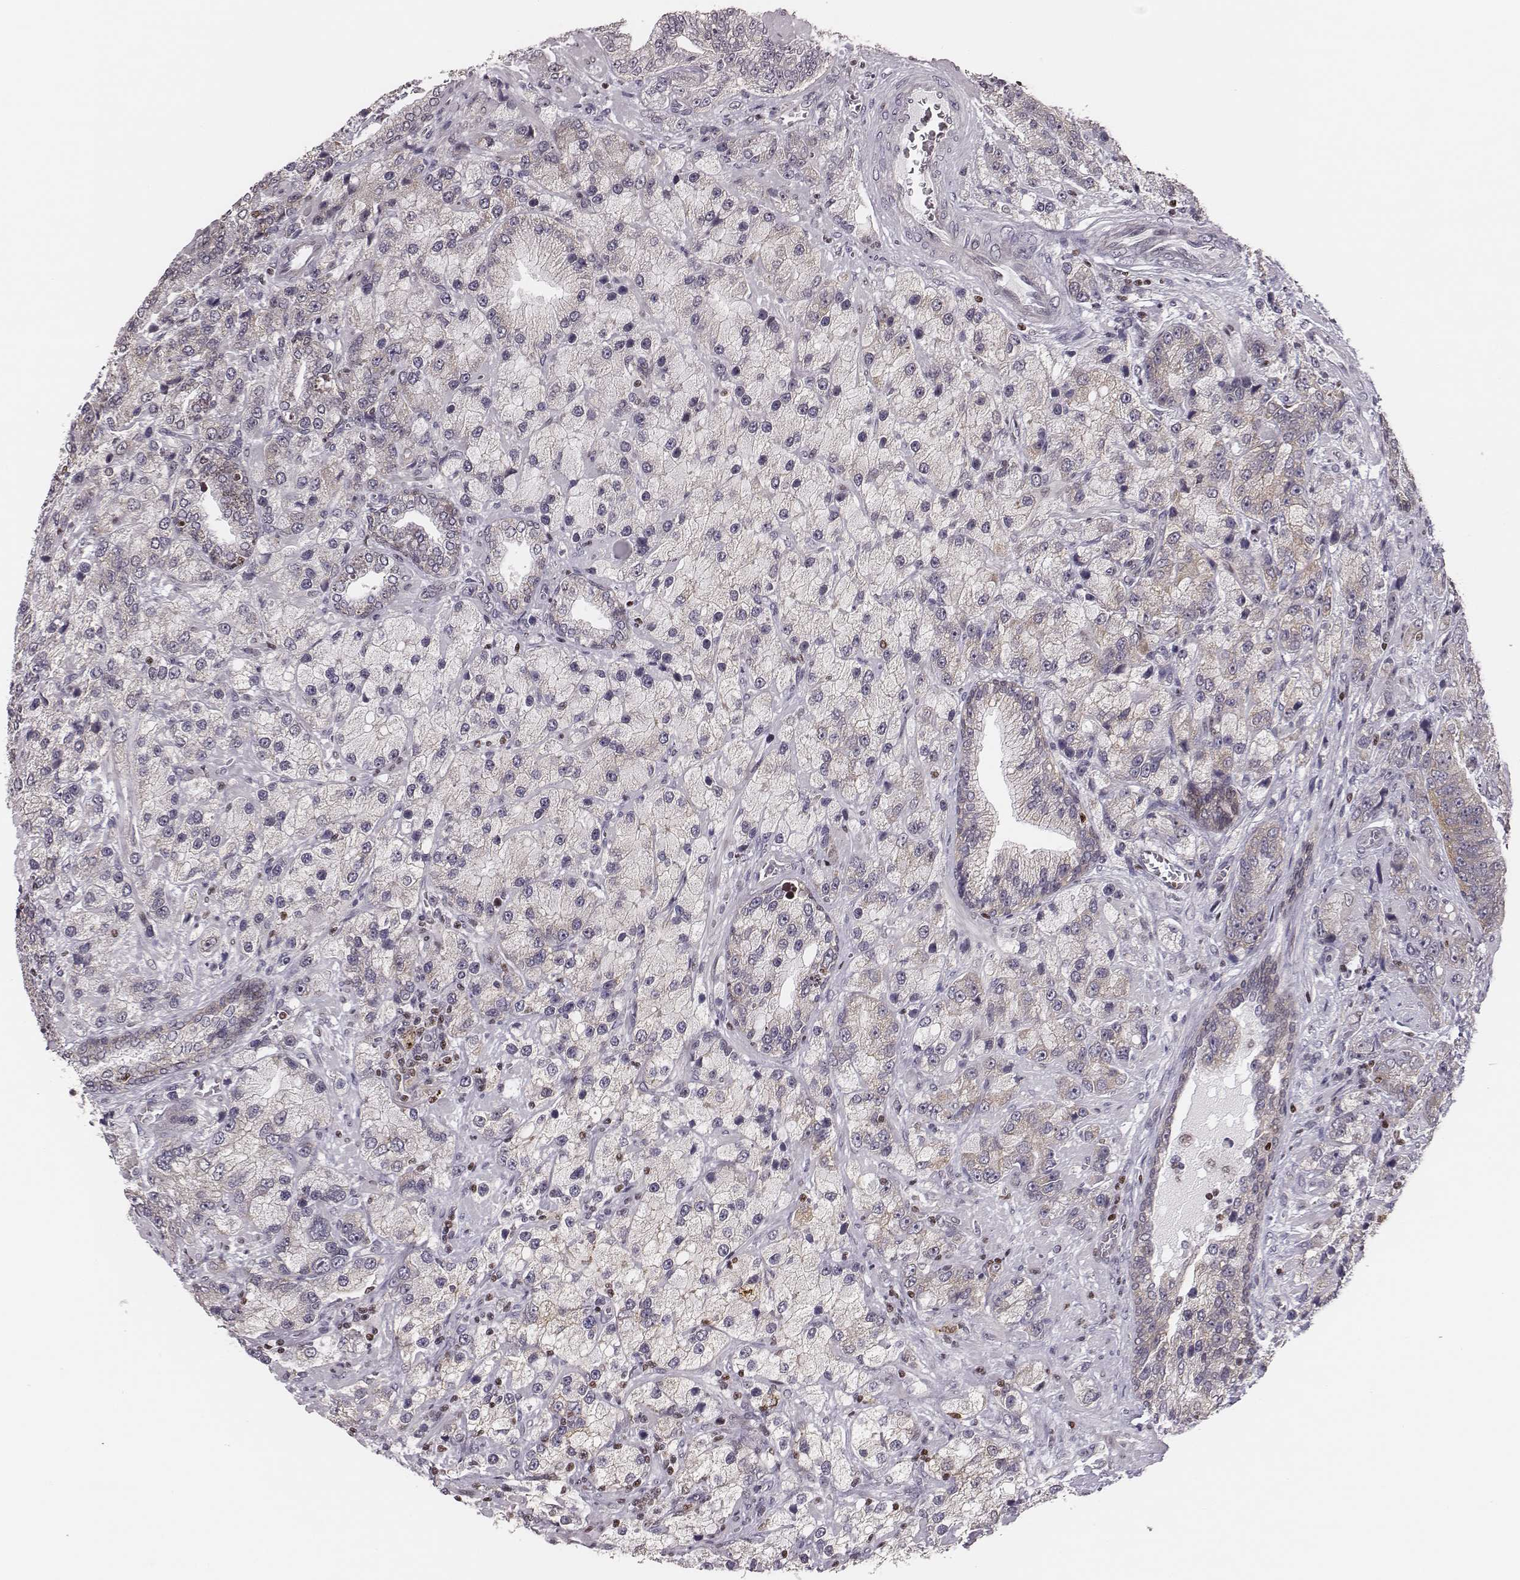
{"staining": {"intensity": "weak", "quantity": "25%-75%", "location": "cytoplasmic/membranous"}, "tissue": "prostate cancer", "cell_type": "Tumor cells", "image_type": "cancer", "snomed": [{"axis": "morphology", "description": "Adenocarcinoma, NOS"}, {"axis": "topography", "description": "Prostate"}], "caption": "Immunohistochemistry (DAB (3,3'-diaminobenzidine)) staining of human prostate adenocarcinoma demonstrates weak cytoplasmic/membranous protein staining in about 25%-75% of tumor cells.", "gene": "WDR59", "patient": {"sex": "male", "age": 63}}